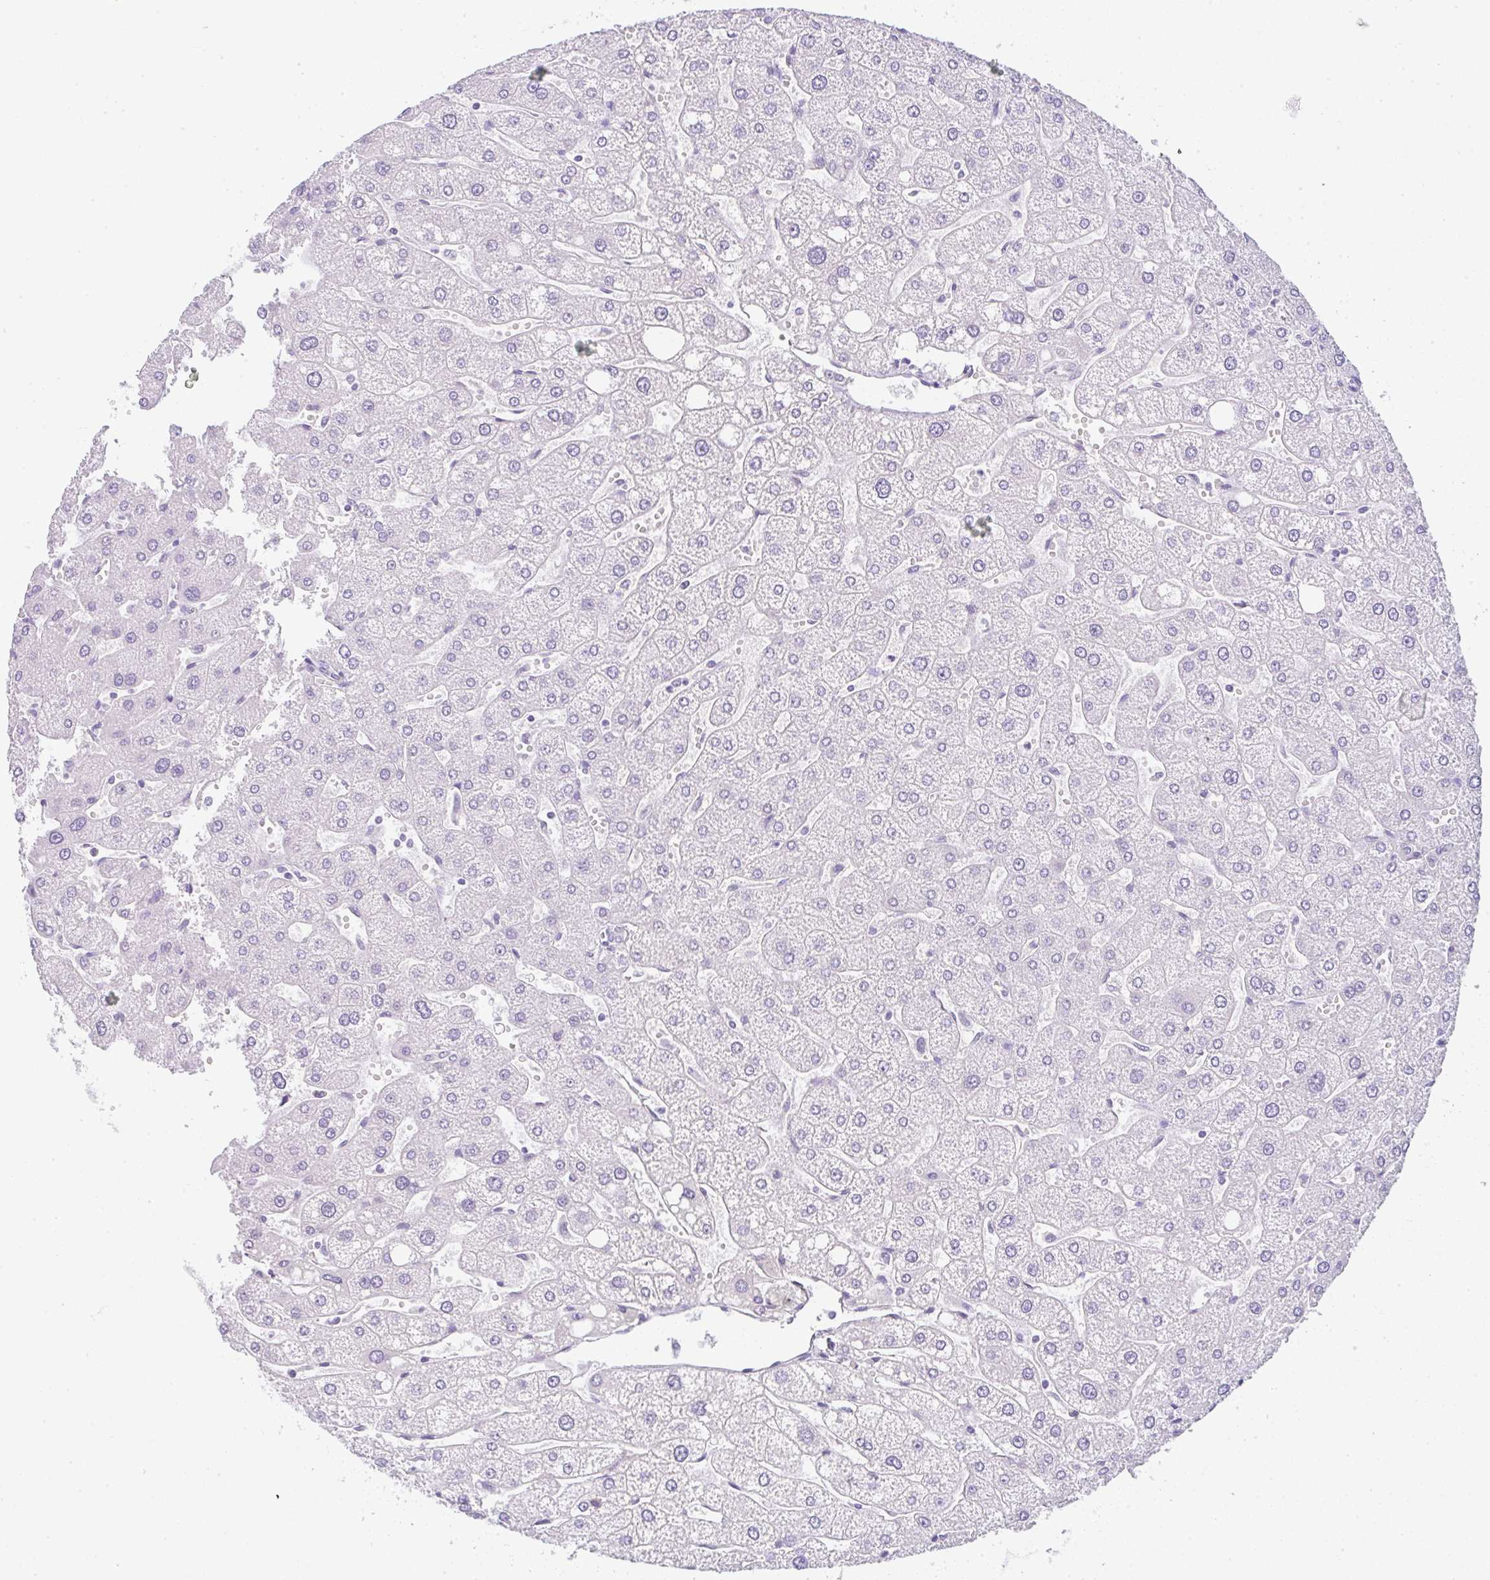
{"staining": {"intensity": "negative", "quantity": "none", "location": "none"}, "tissue": "liver", "cell_type": "Cholangiocytes", "image_type": "normal", "snomed": [{"axis": "morphology", "description": "Normal tissue, NOS"}, {"axis": "topography", "description": "Liver"}], "caption": "Immunohistochemistry micrograph of normal liver: liver stained with DAB (3,3'-diaminobenzidine) exhibits no significant protein positivity in cholangiocytes. (DAB immunohistochemistry visualized using brightfield microscopy, high magnification).", "gene": "LPAR4", "patient": {"sex": "male", "age": 67}}